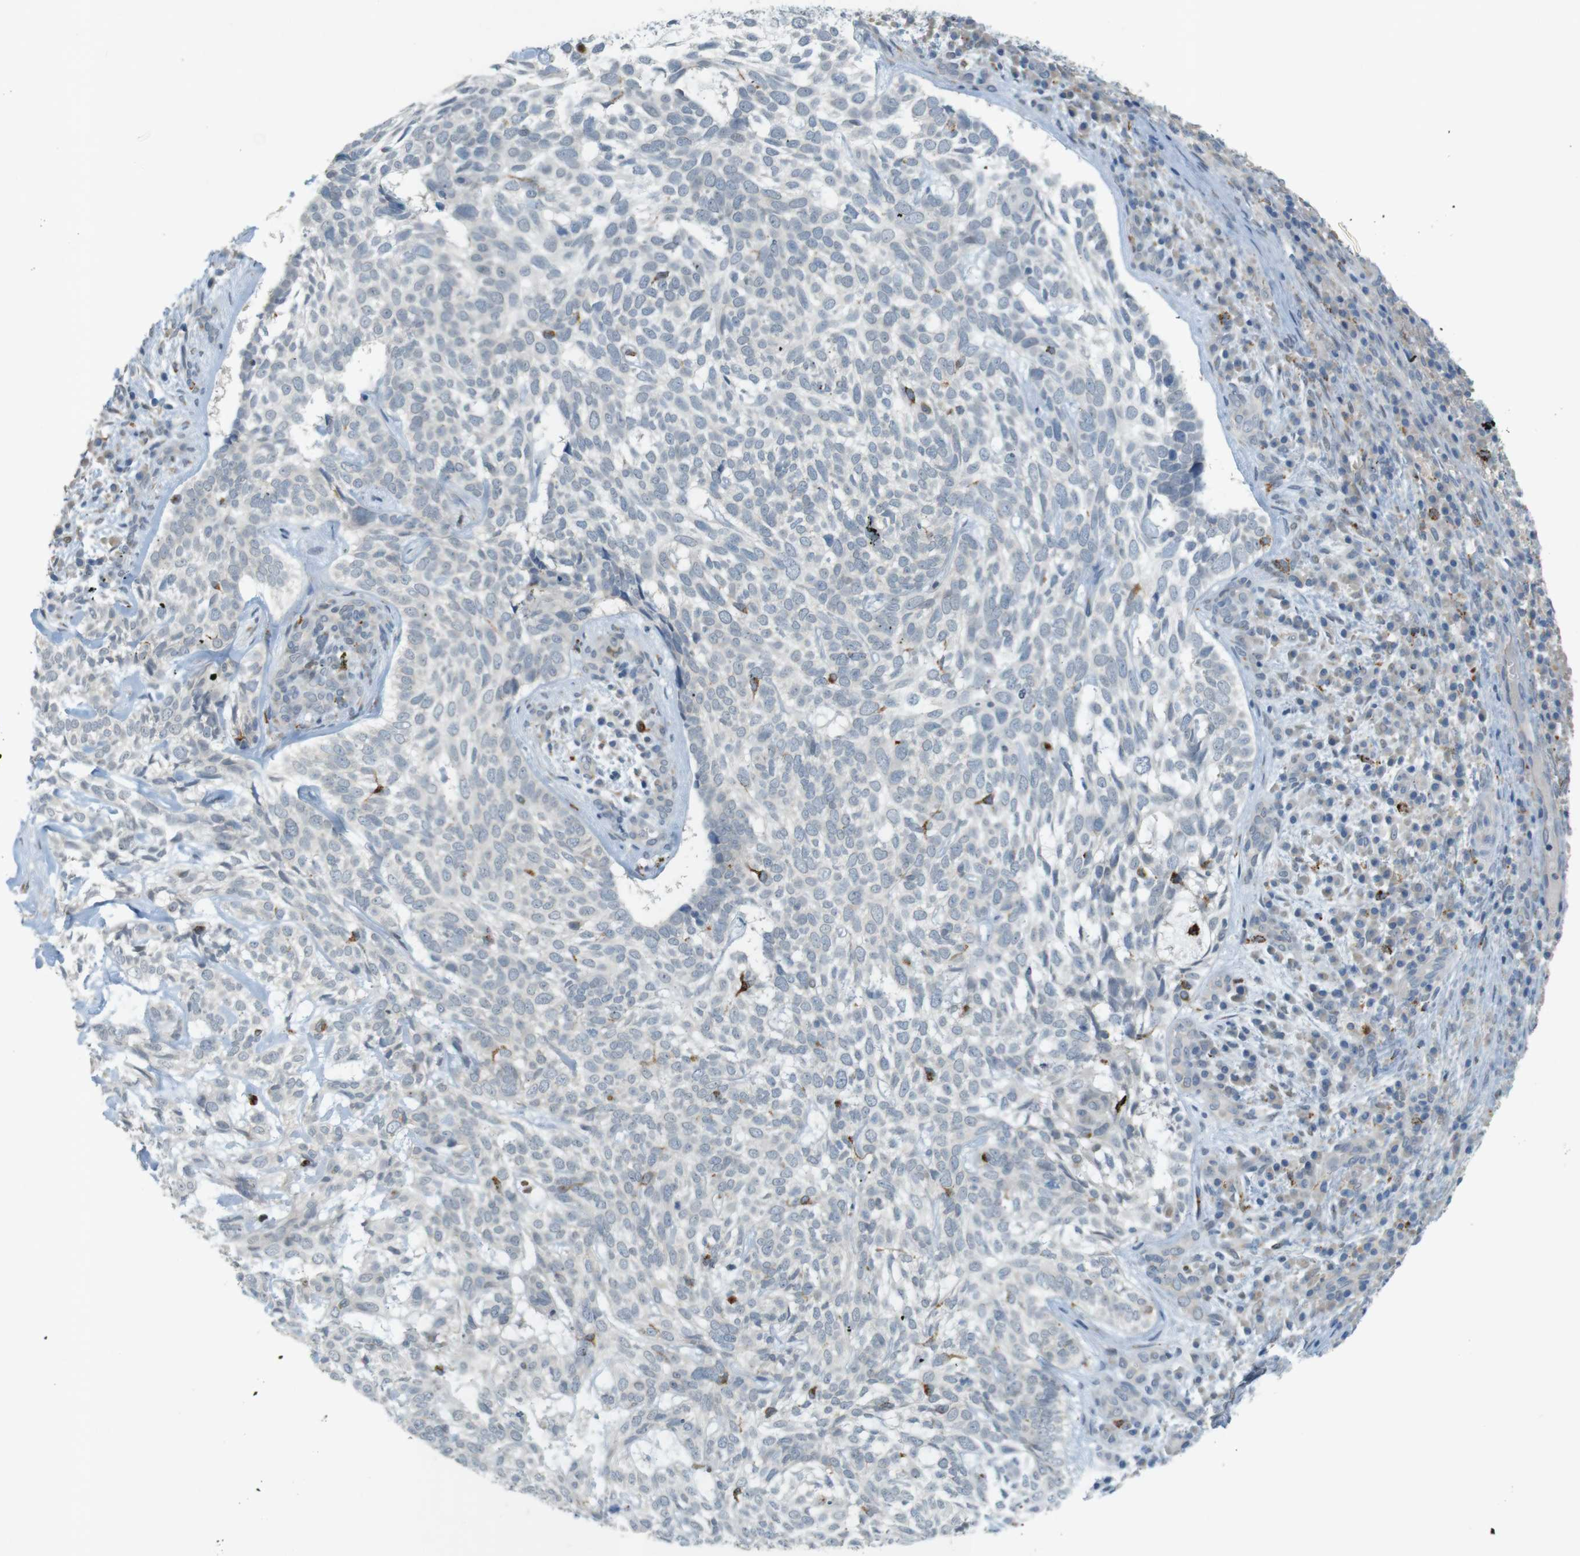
{"staining": {"intensity": "negative", "quantity": "none", "location": "none"}, "tissue": "skin cancer", "cell_type": "Tumor cells", "image_type": "cancer", "snomed": [{"axis": "morphology", "description": "Basal cell carcinoma"}, {"axis": "topography", "description": "Skin"}], "caption": "Immunohistochemistry histopathology image of human basal cell carcinoma (skin) stained for a protein (brown), which exhibits no positivity in tumor cells.", "gene": "UGT8", "patient": {"sex": "male", "age": 72}}